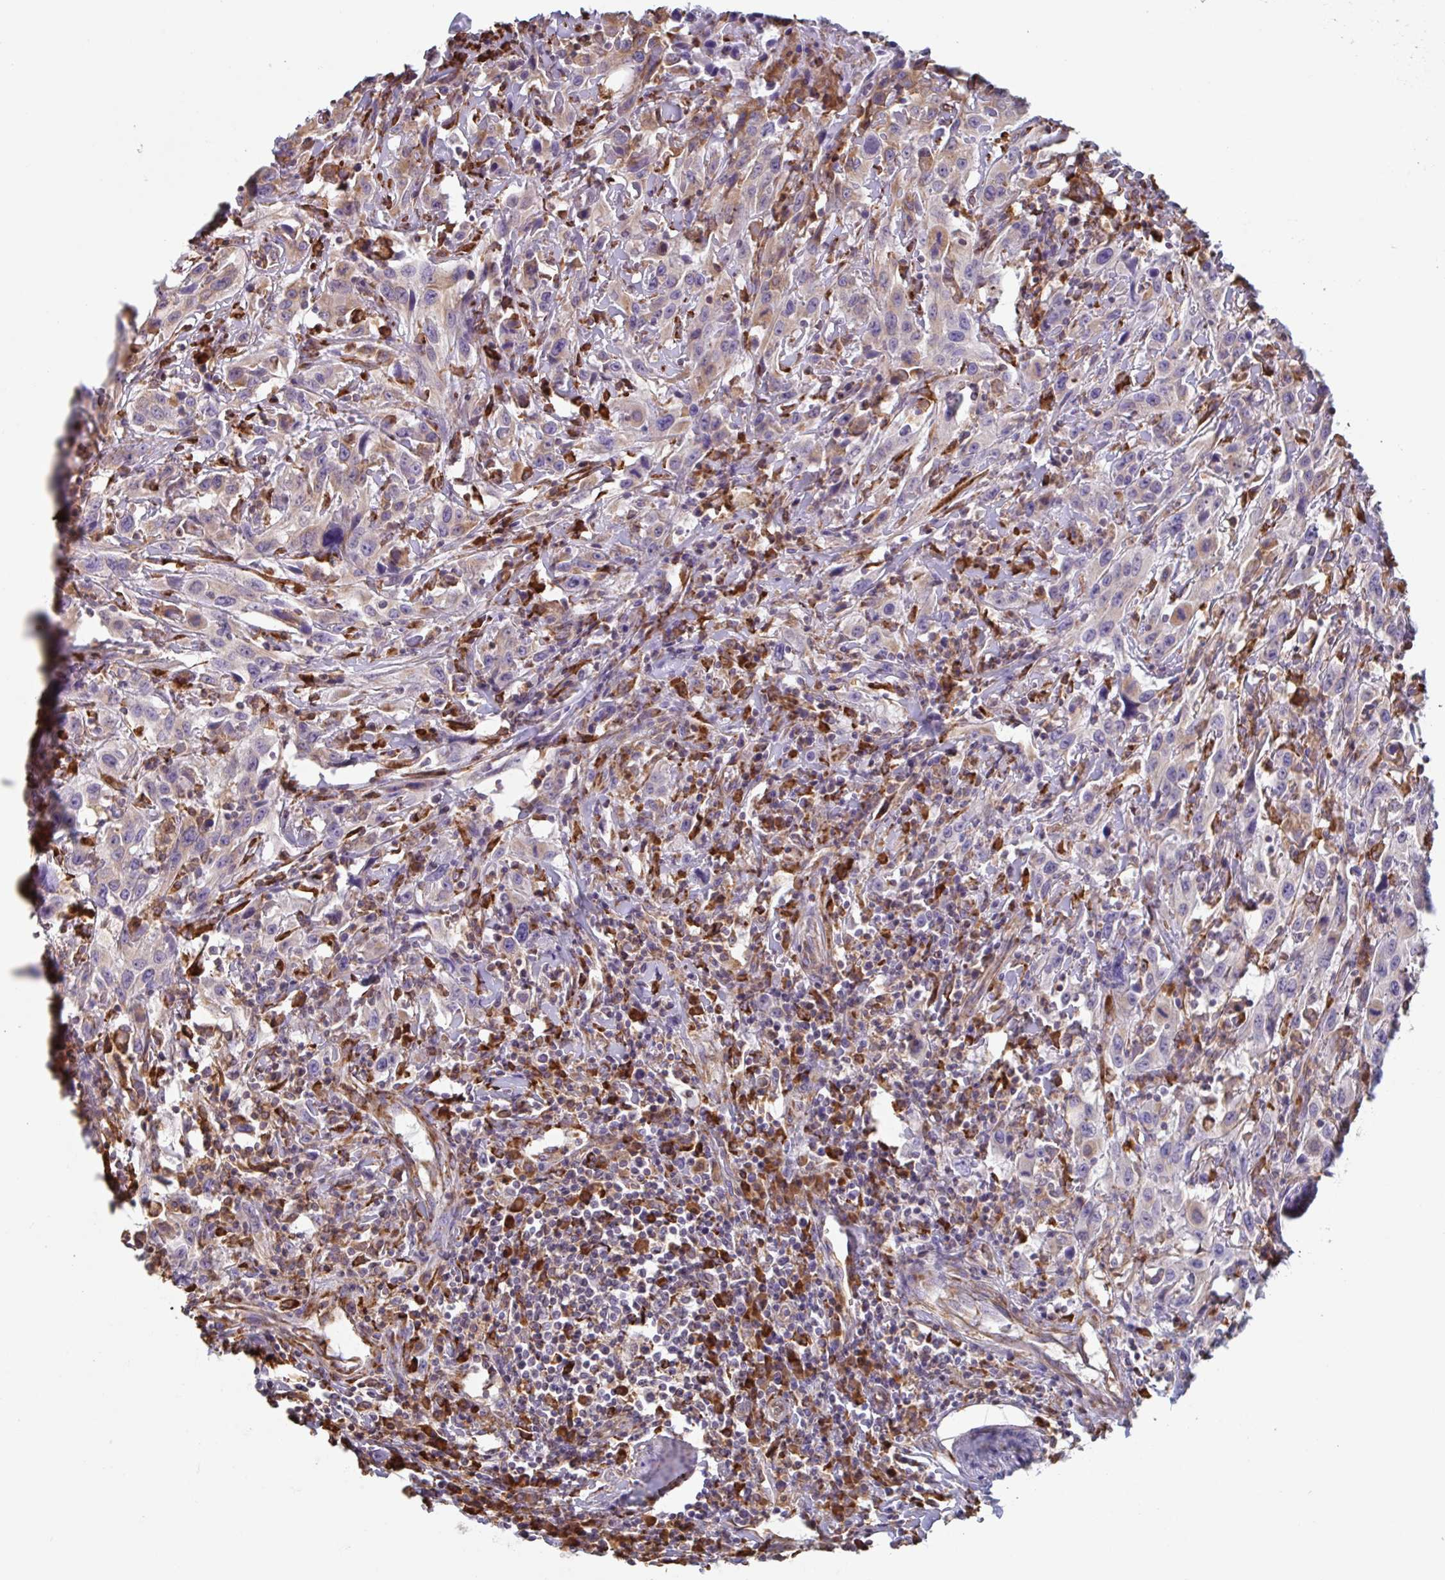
{"staining": {"intensity": "weak", "quantity": "<25%", "location": "cytoplasmic/membranous"}, "tissue": "urothelial cancer", "cell_type": "Tumor cells", "image_type": "cancer", "snomed": [{"axis": "morphology", "description": "Urothelial carcinoma, High grade"}, {"axis": "topography", "description": "Urinary bladder"}], "caption": "IHC of urothelial cancer demonstrates no positivity in tumor cells.", "gene": "DOK4", "patient": {"sex": "male", "age": 61}}